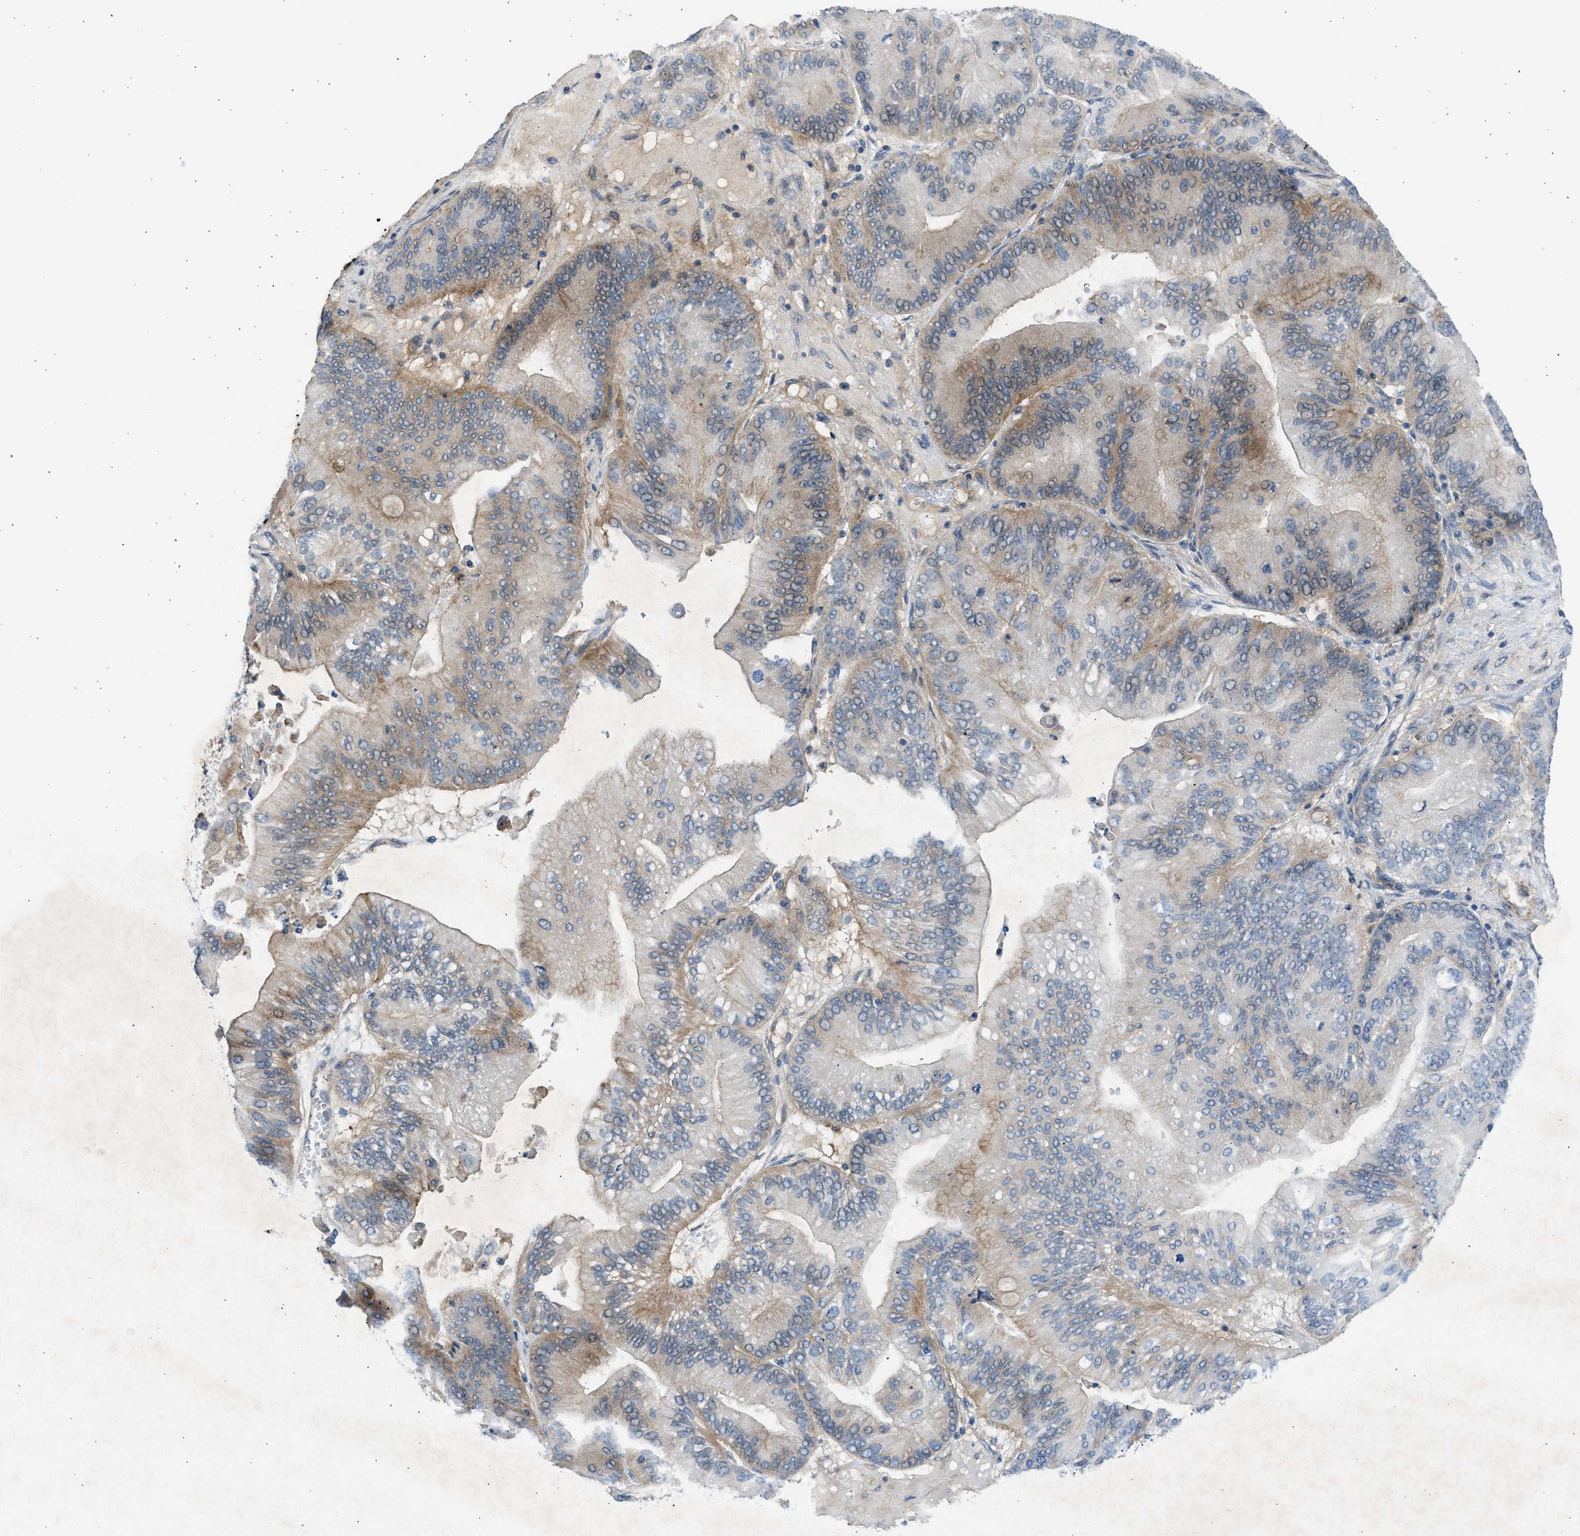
{"staining": {"intensity": "weak", "quantity": "25%-75%", "location": "cytoplasmic/membranous"}, "tissue": "ovarian cancer", "cell_type": "Tumor cells", "image_type": "cancer", "snomed": [{"axis": "morphology", "description": "Cystadenocarcinoma, mucinous, NOS"}, {"axis": "topography", "description": "Ovary"}], "caption": "Immunohistochemistry (IHC) of human mucinous cystadenocarcinoma (ovarian) reveals low levels of weak cytoplasmic/membranous positivity in about 25%-75% of tumor cells.", "gene": "PCNX3", "patient": {"sex": "female", "age": 61}}